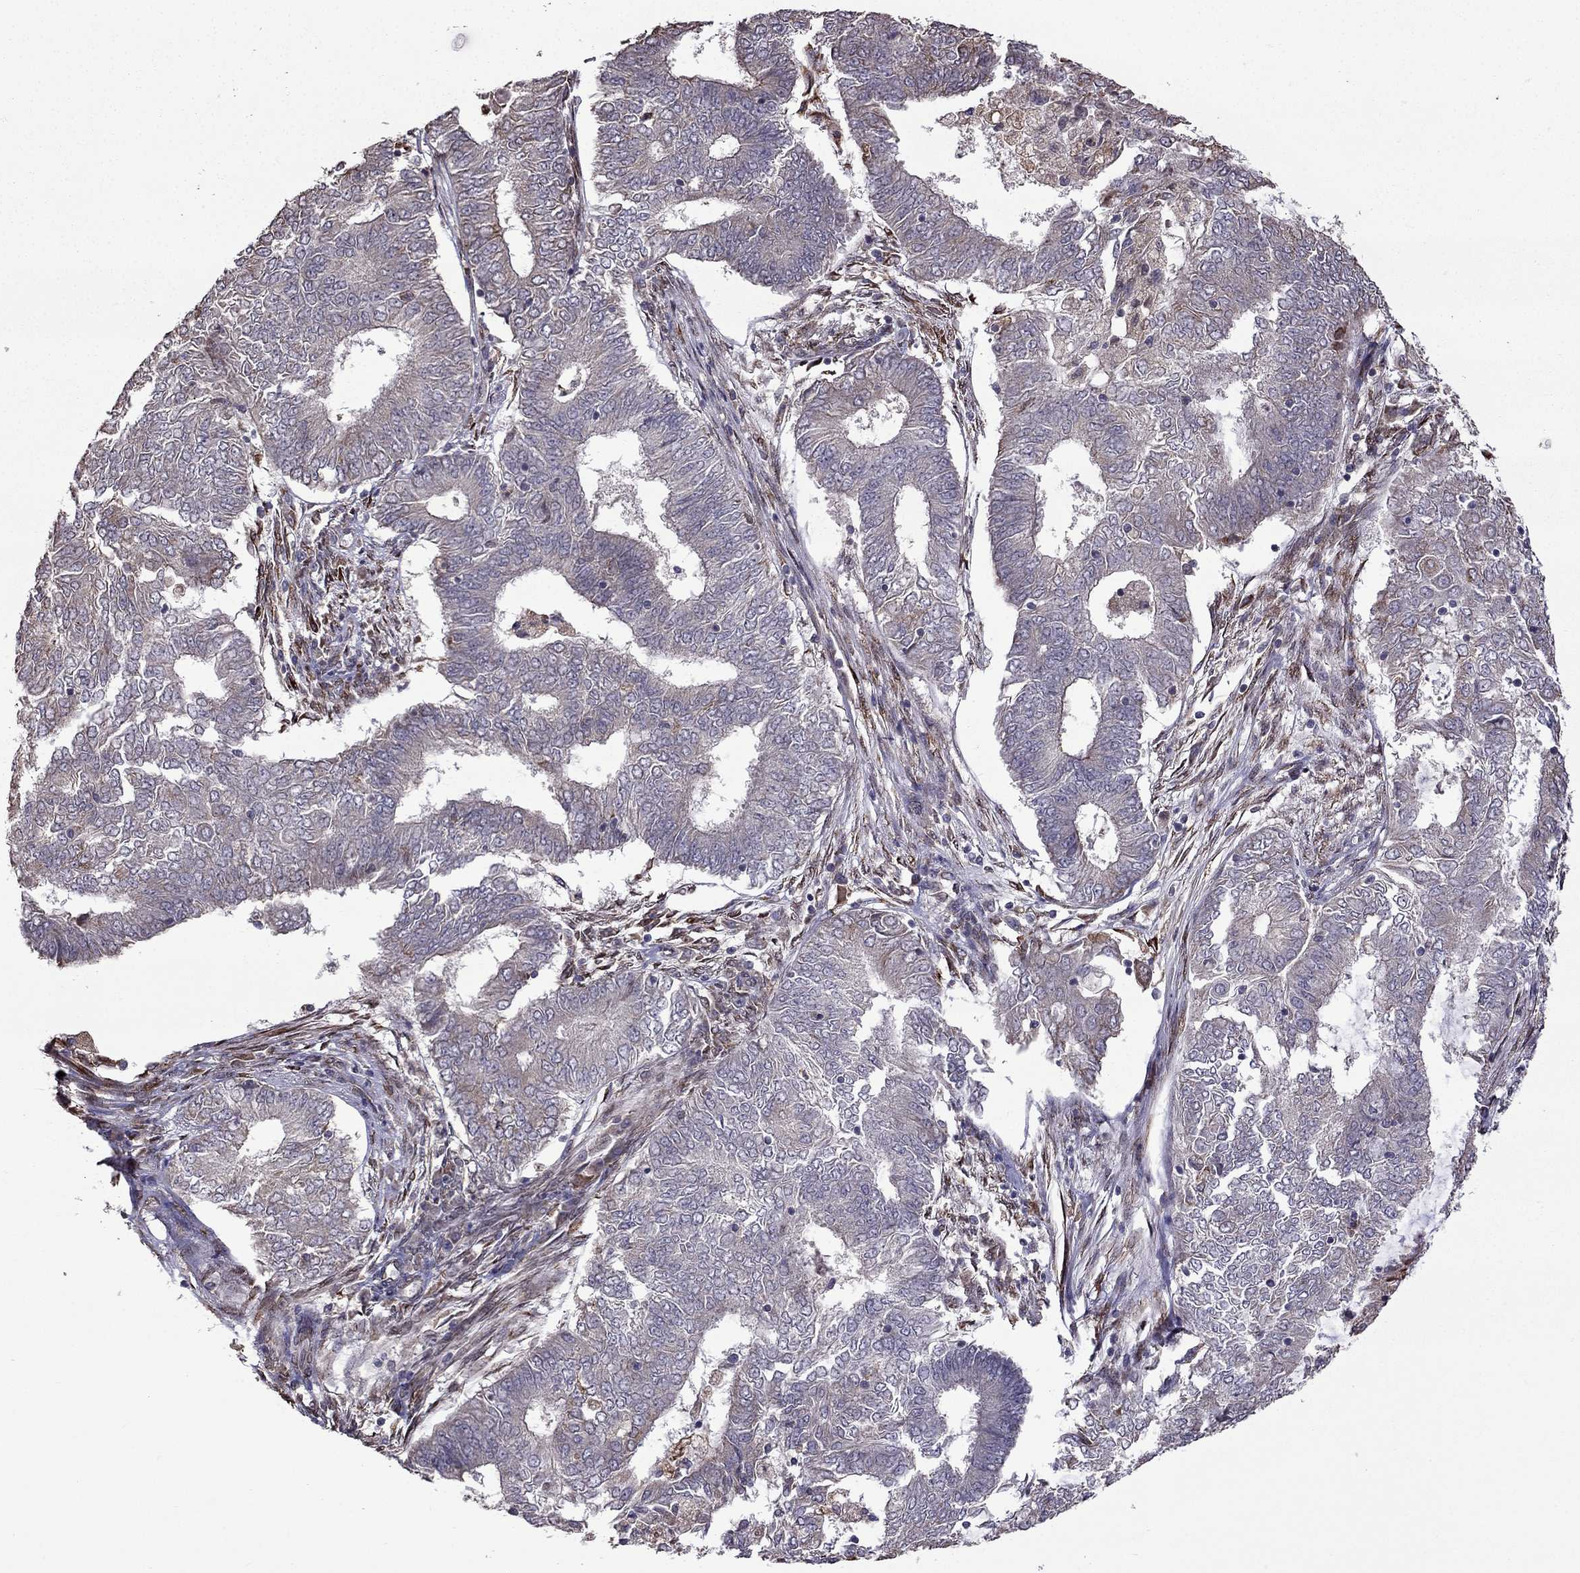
{"staining": {"intensity": "negative", "quantity": "none", "location": "none"}, "tissue": "endometrial cancer", "cell_type": "Tumor cells", "image_type": "cancer", "snomed": [{"axis": "morphology", "description": "Adenocarcinoma, NOS"}, {"axis": "topography", "description": "Endometrium"}], "caption": "Immunohistochemical staining of endometrial cancer displays no significant positivity in tumor cells.", "gene": "IKBIP", "patient": {"sex": "female", "age": 62}}